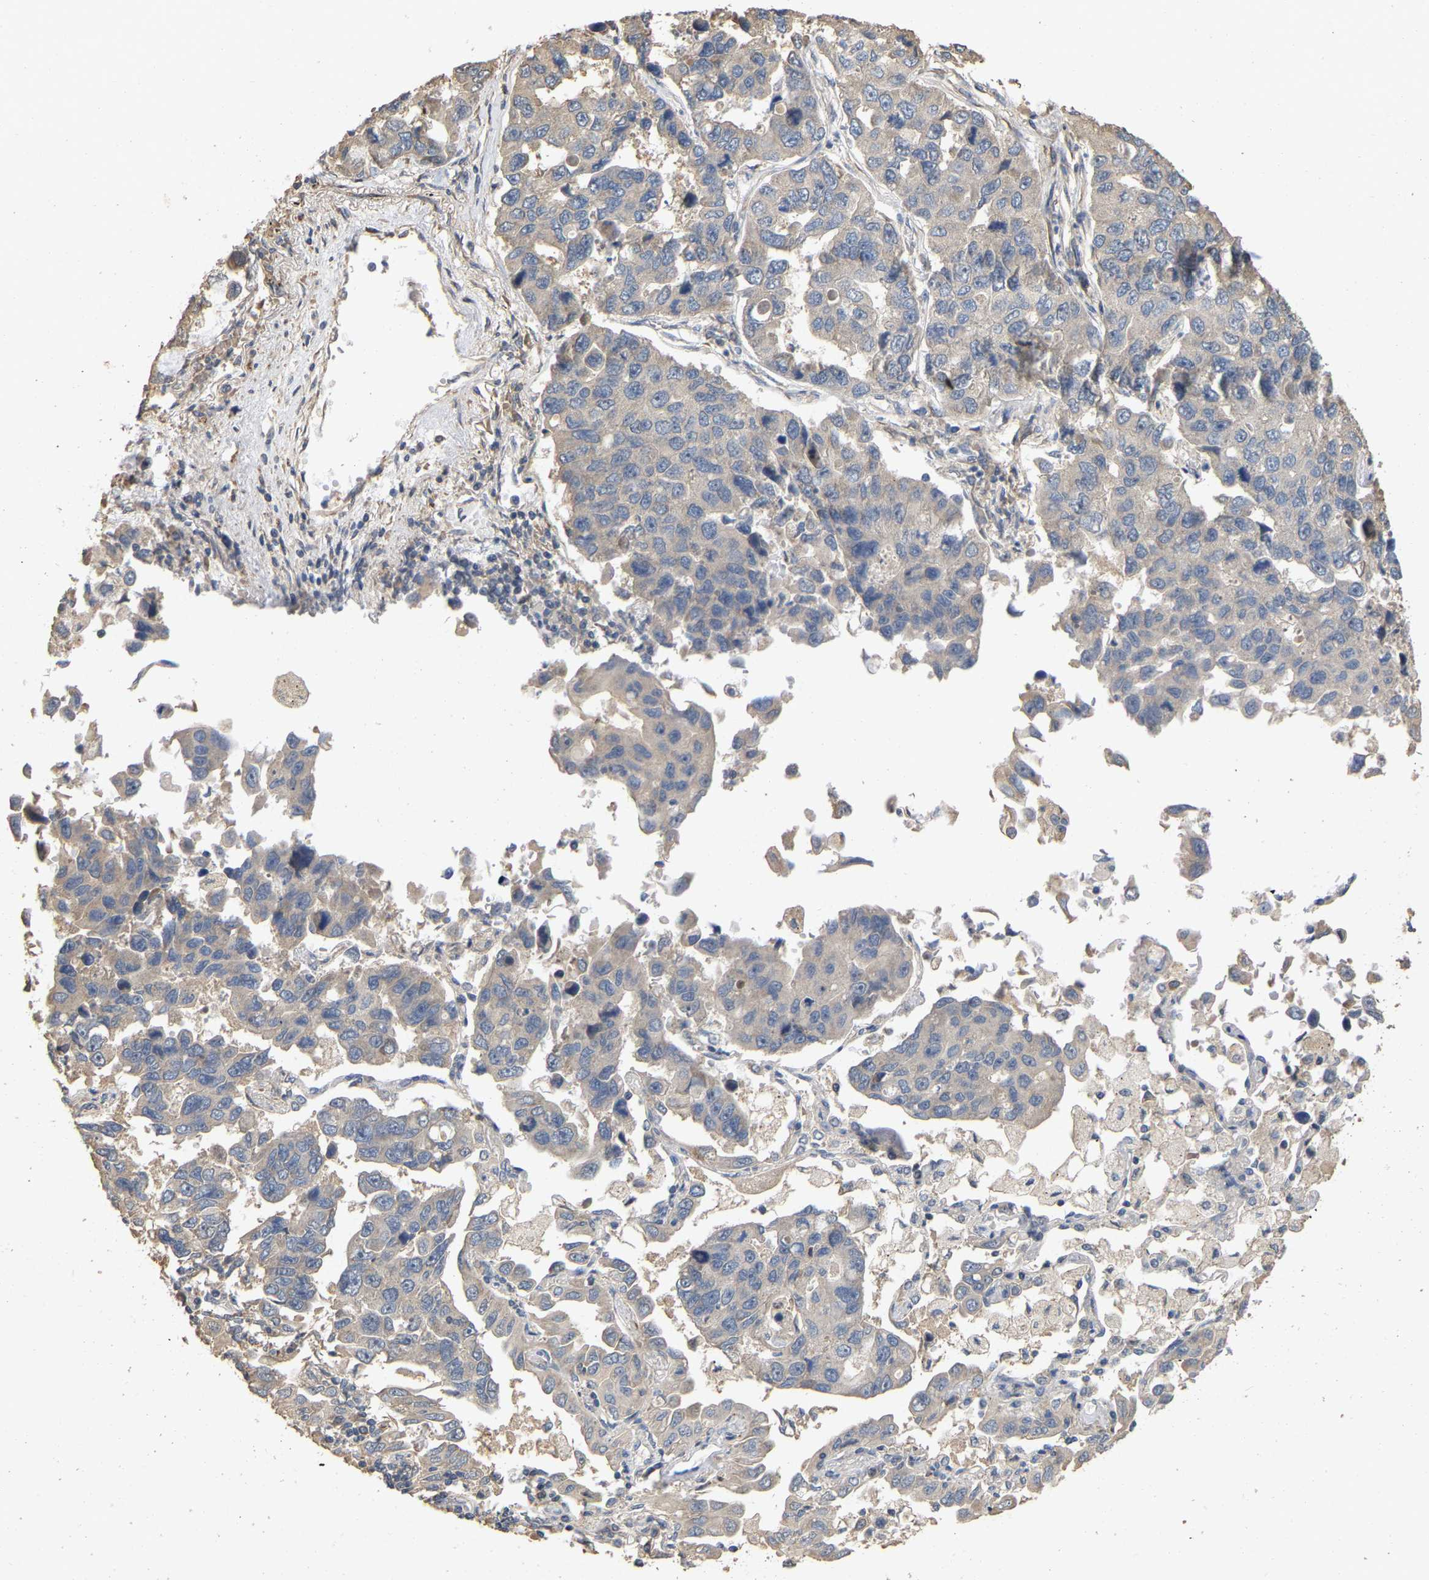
{"staining": {"intensity": "weak", "quantity": "<25%", "location": "cytoplasmic/membranous"}, "tissue": "lung cancer", "cell_type": "Tumor cells", "image_type": "cancer", "snomed": [{"axis": "morphology", "description": "Adenocarcinoma, NOS"}, {"axis": "topography", "description": "Lung"}], "caption": "A histopathology image of lung adenocarcinoma stained for a protein reveals no brown staining in tumor cells. (DAB (3,3'-diaminobenzidine) immunohistochemistry (IHC) visualized using brightfield microscopy, high magnification).", "gene": "NCS1", "patient": {"sex": "male", "age": 64}}